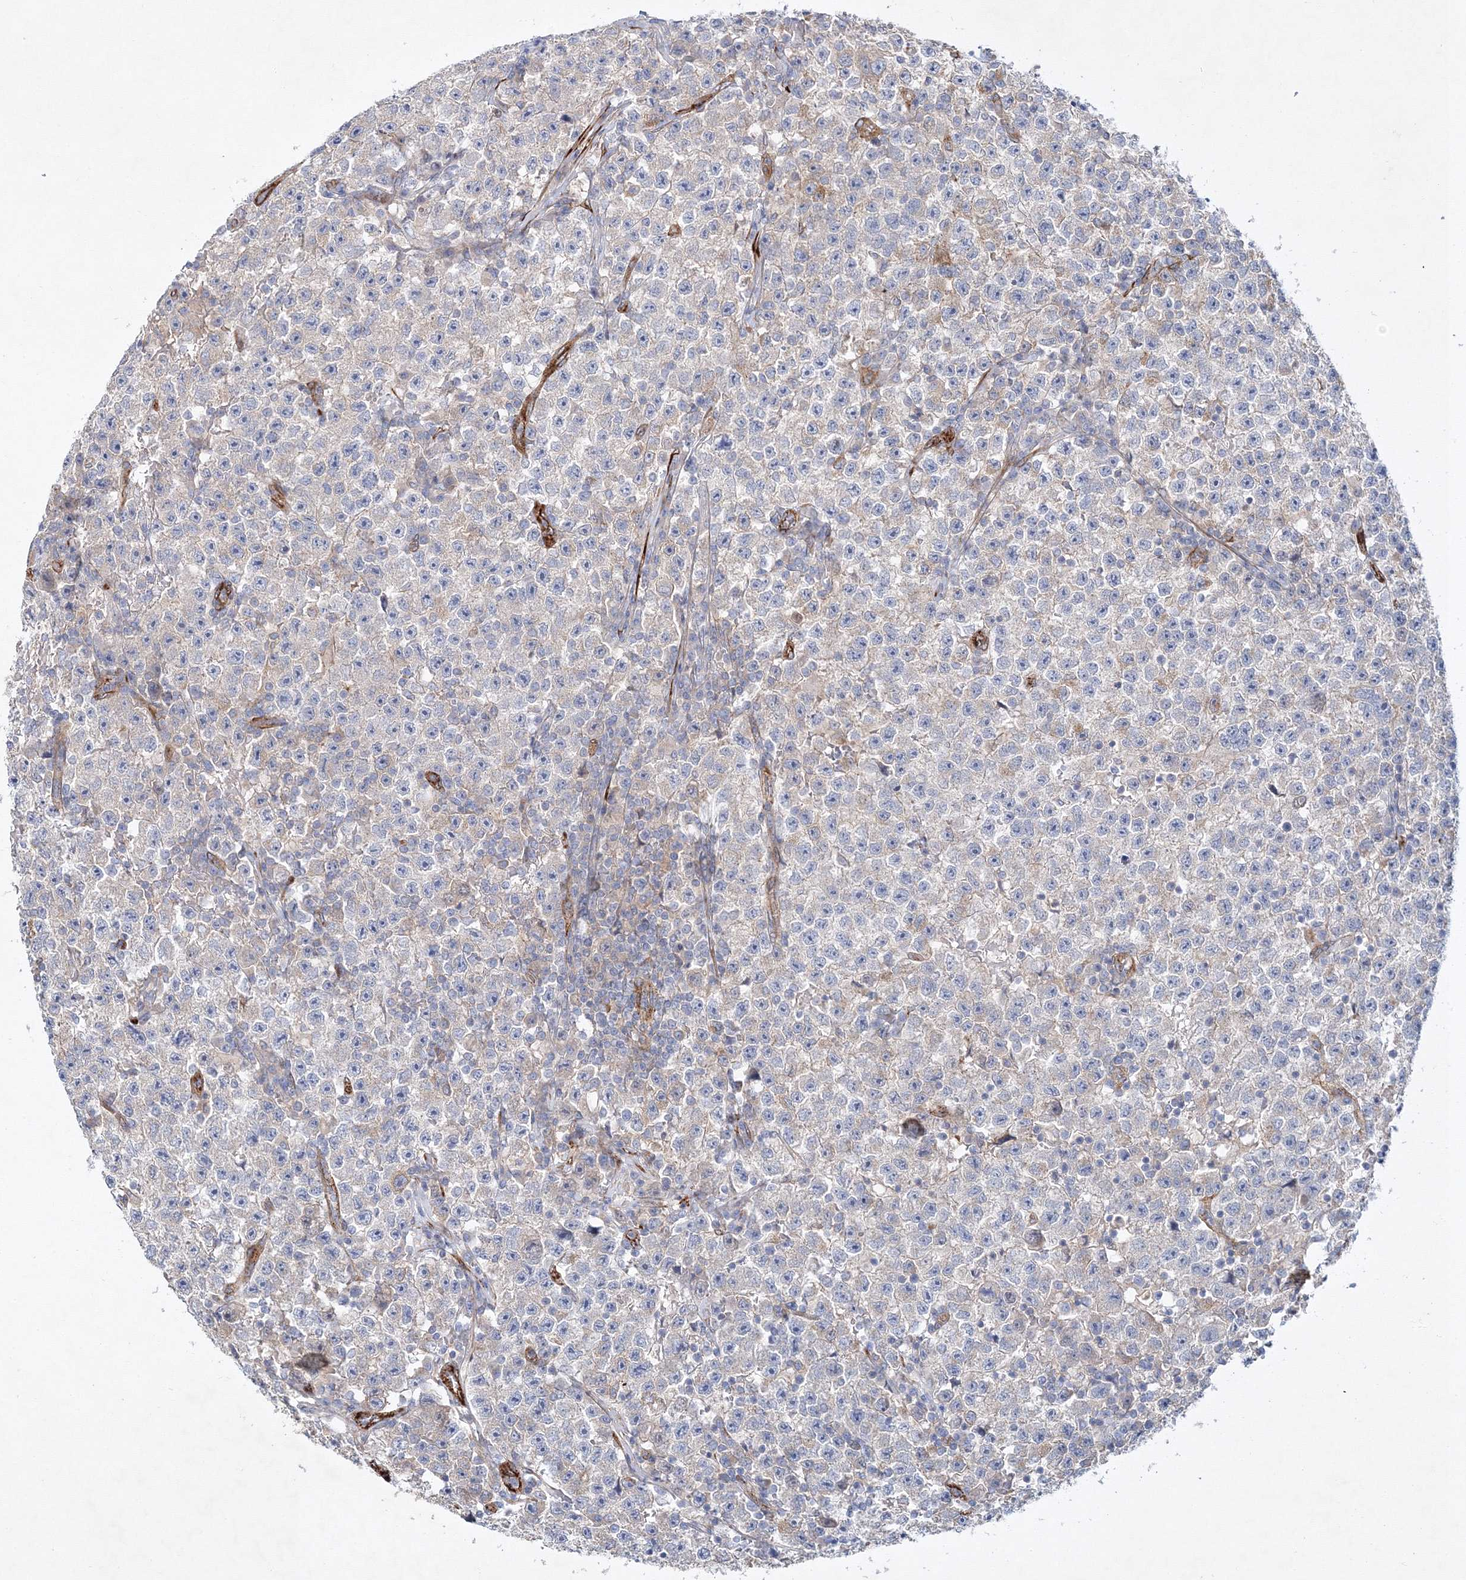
{"staining": {"intensity": "negative", "quantity": "none", "location": "none"}, "tissue": "testis cancer", "cell_type": "Tumor cells", "image_type": "cancer", "snomed": [{"axis": "morphology", "description": "Seminoma, NOS"}, {"axis": "topography", "description": "Testis"}], "caption": "Image shows no protein positivity in tumor cells of testis cancer tissue.", "gene": "ZFYVE16", "patient": {"sex": "male", "age": 22}}